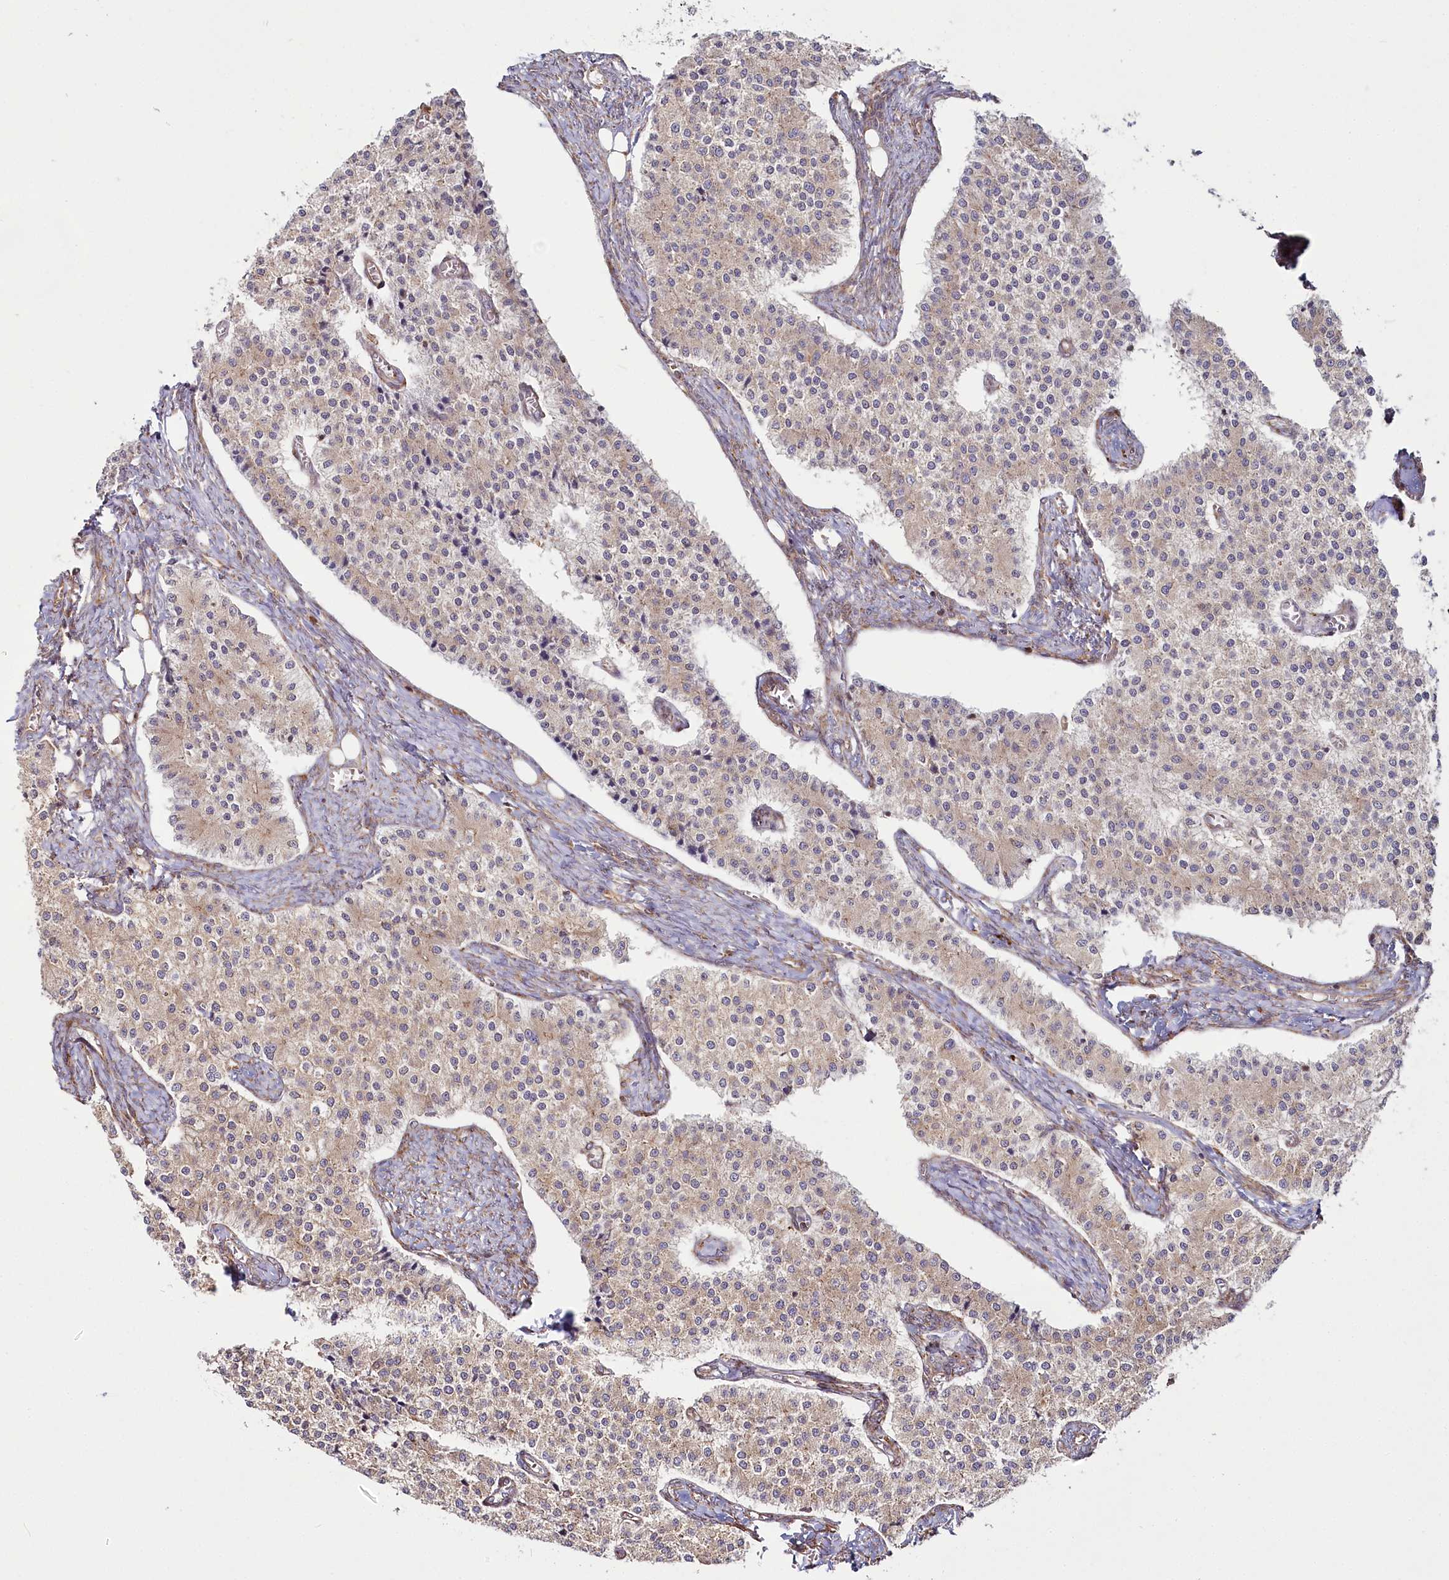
{"staining": {"intensity": "weak", "quantity": ">75%", "location": "cytoplasmic/membranous"}, "tissue": "carcinoid", "cell_type": "Tumor cells", "image_type": "cancer", "snomed": [{"axis": "morphology", "description": "Carcinoid, malignant, NOS"}, {"axis": "topography", "description": "Colon"}], "caption": "Brown immunohistochemical staining in carcinoid (malignant) demonstrates weak cytoplasmic/membranous positivity in about >75% of tumor cells.", "gene": "POGLUT1", "patient": {"sex": "female", "age": 52}}